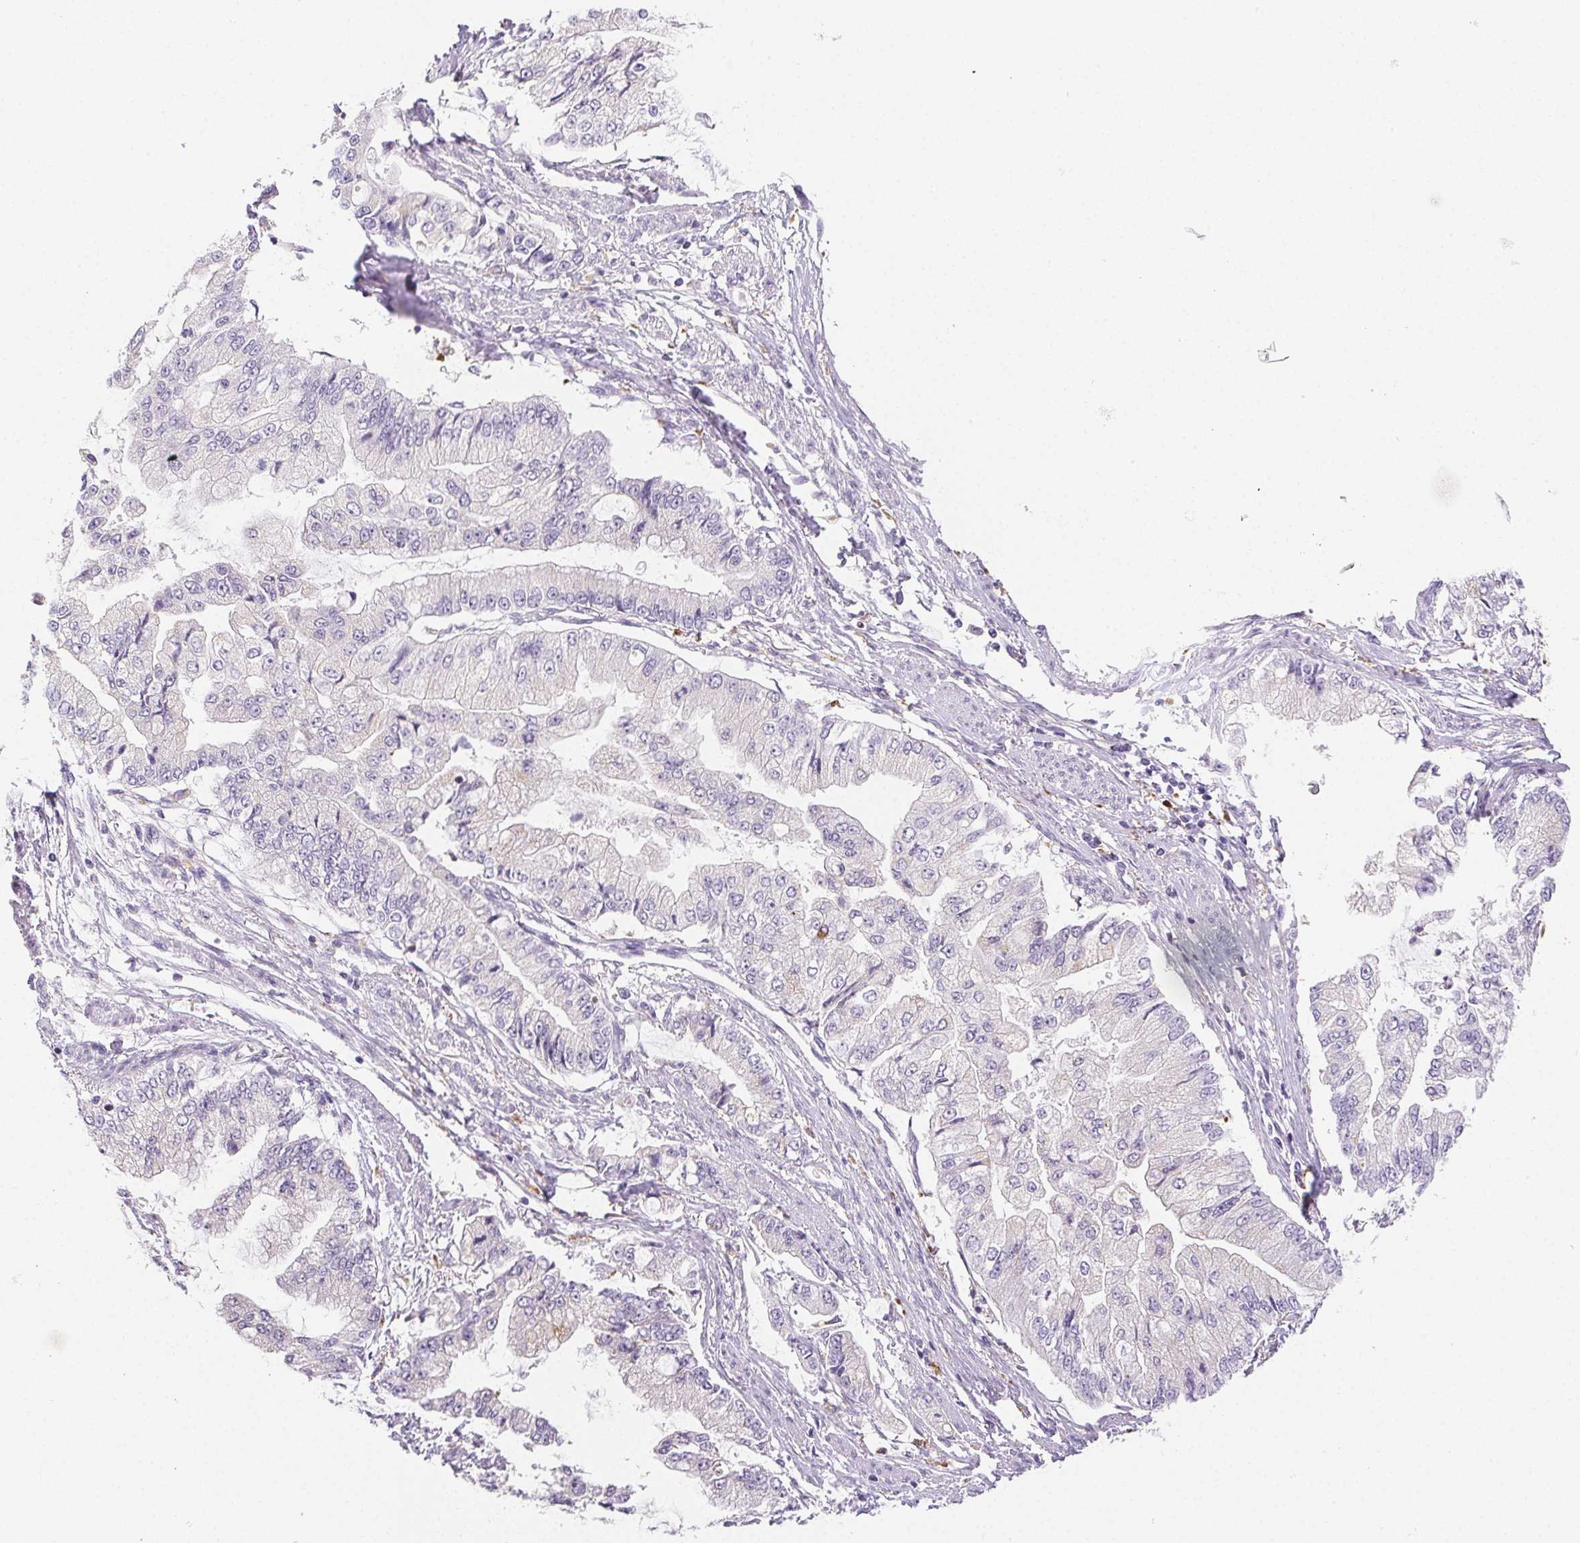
{"staining": {"intensity": "negative", "quantity": "none", "location": "none"}, "tissue": "stomach cancer", "cell_type": "Tumor cells", "image_type": "cancer", "snomed": [{"axis": "morphology", "description": "Adenocarcinoma, NOS"}, {"axis": "topography", "description": "Stomach, upper"}], "caption": "Protein analysis of stomach cancer shows no significant positivity in tumor cells.", "gene": "LIPA", "patient": {"sex": "female", "age": 74}}